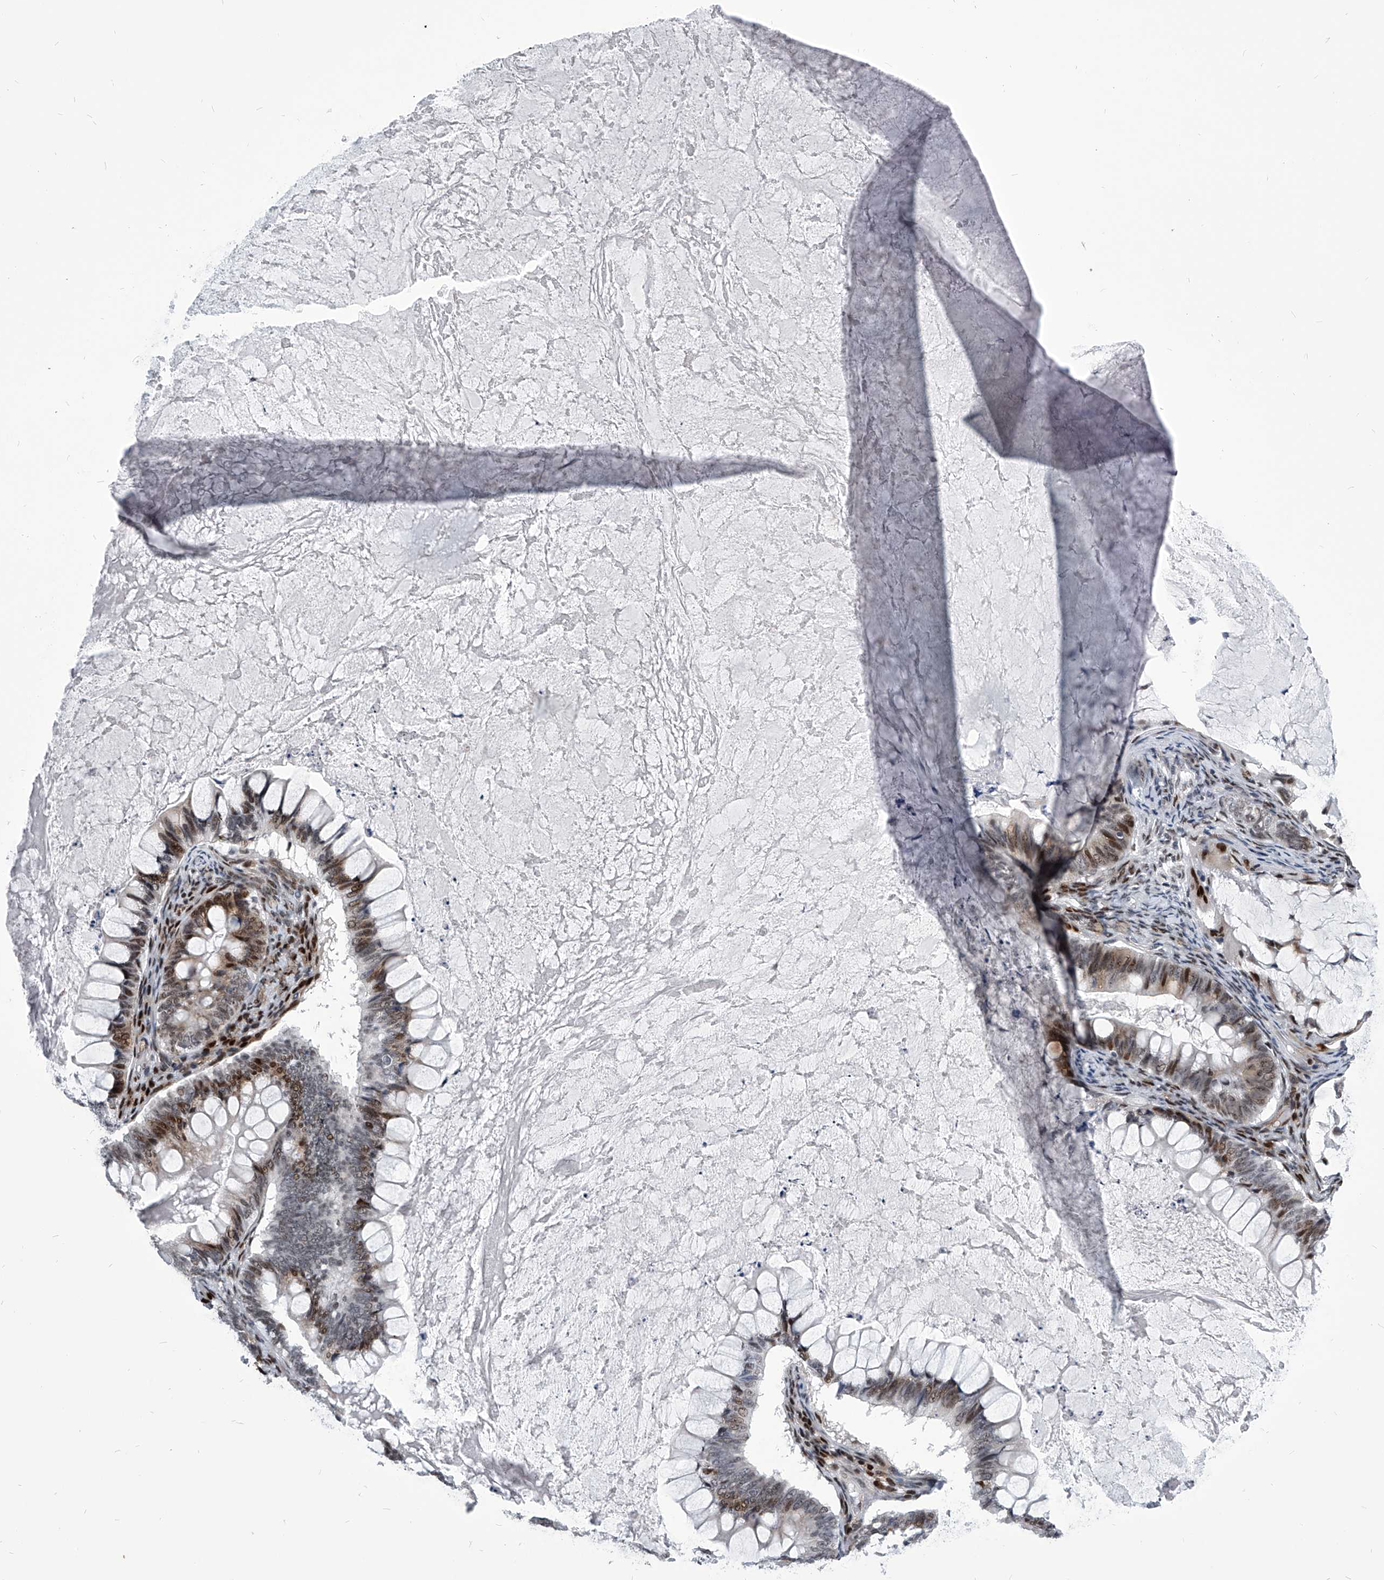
{"staining": {"intensity": "moderate", "quantity": "25%-75%", "location": "nuclear"}, "tissue": "ovarian cancer", "cell_type": "Tumor cells", "image_type": "cancer", "snomed": [{"axis": "morphology", "description": "Cystadenocarcinoma, mucinous, NOS"}, {"axis": "topography", "description": "Ovary"}], "caption": "Ovarian cancer (mucinous cystadenocarcinoma) was stained to show a protein in brown. There is medium levels of moderate nuclear positivity in approximately 25%-75% of tumor cells.", "gene": "CMTR1", "patient": {"sex": "female", "age": 61}}